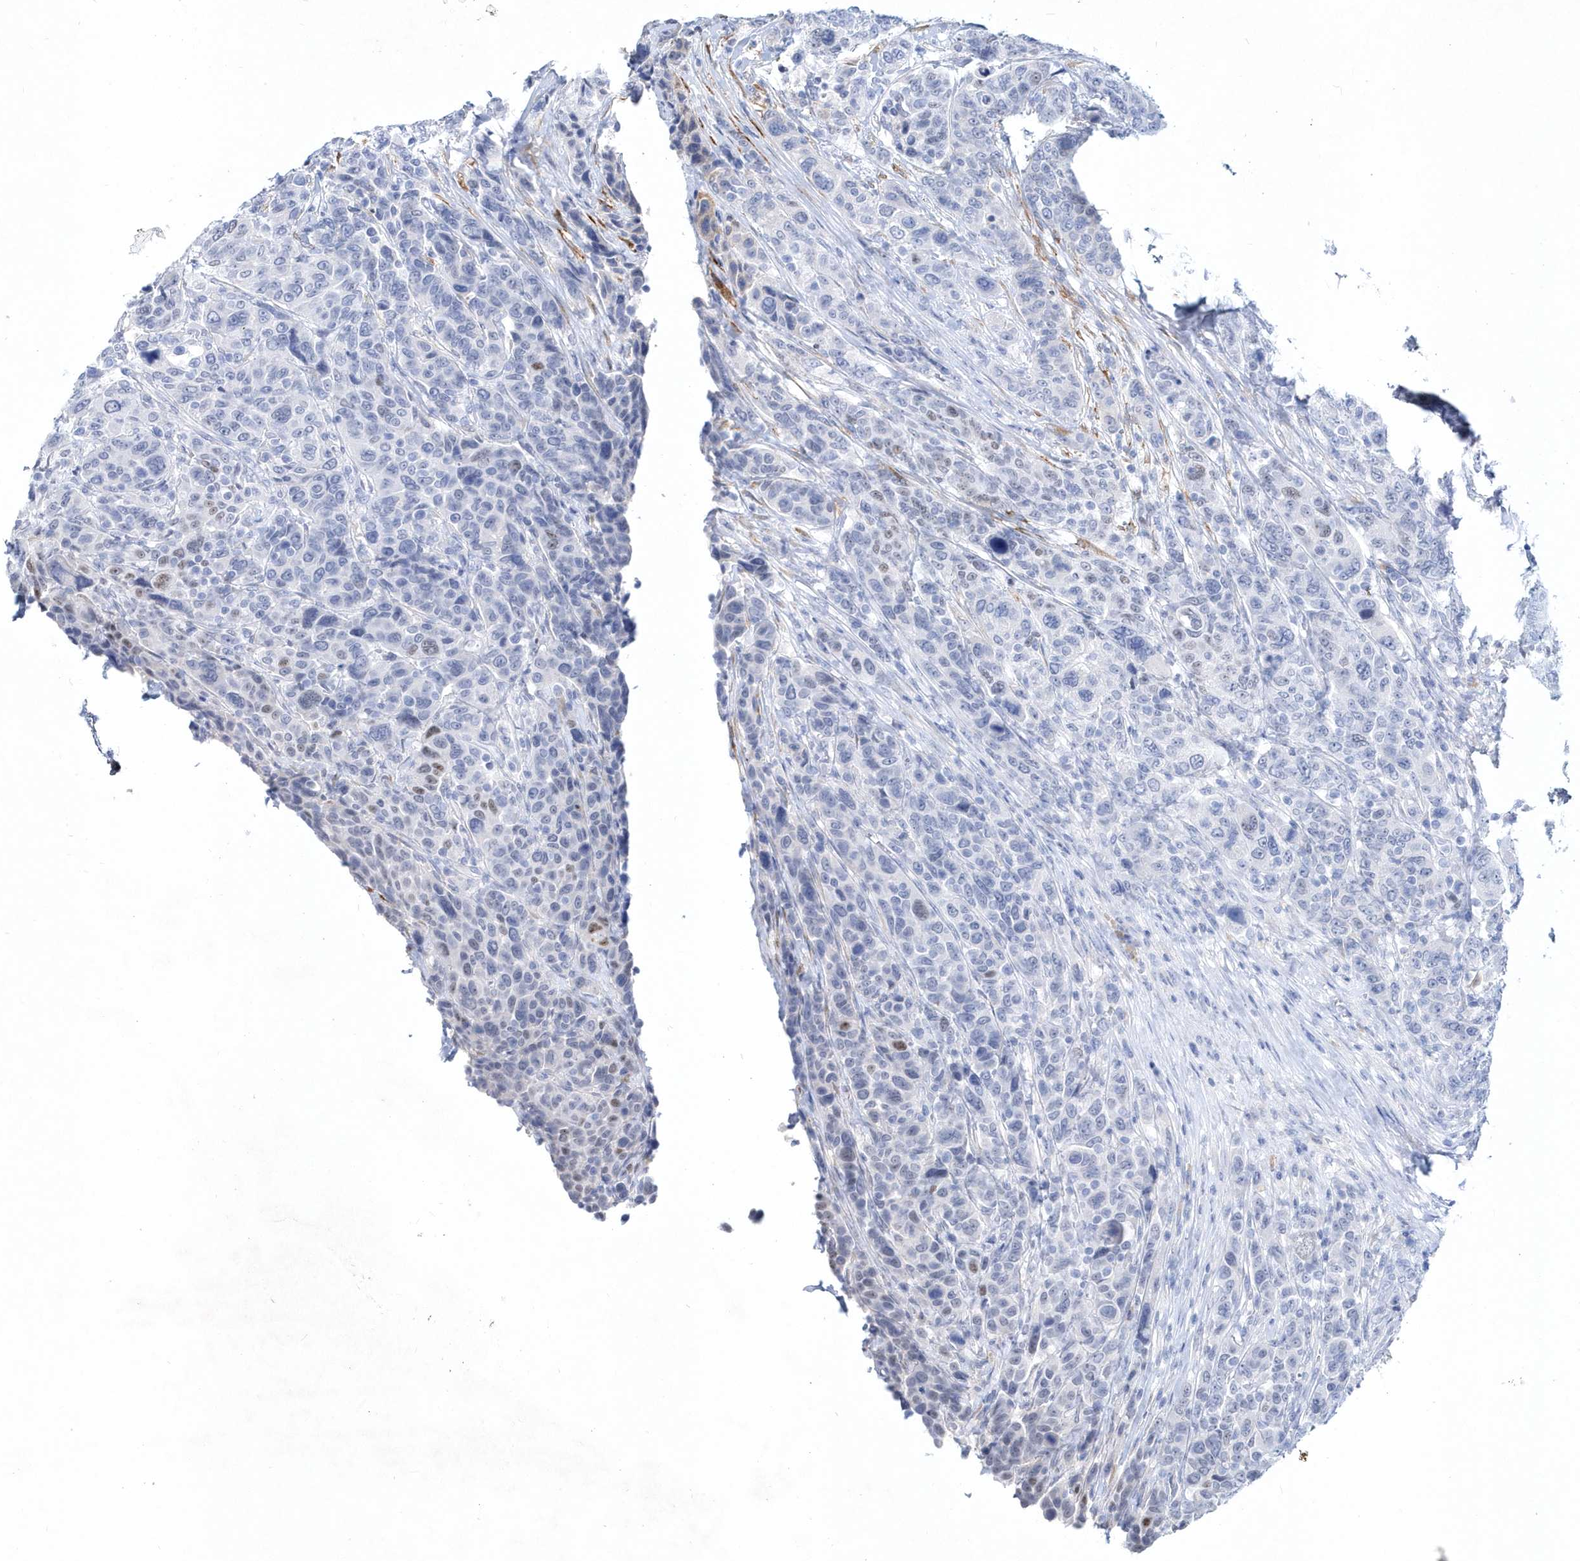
{"staining": {"intensity": "negative", "quantity": "none", "location": "none"}, "tissue": "breast cancer", "cell_type": "Tumor cells", "image_type": "cancer", "snomed": [{"axis": "morphology", "description": "Duct carcinoma"}, {"axis": "topography", "description": "Breast"}], "caption": "Immunohistochemical staining of human breast cancer (invasive ductal carcinoma) reveals no significant positivity in tumor cells.", "gene": "SPINK7", "patient": {"sex": "female", "age": 37}}